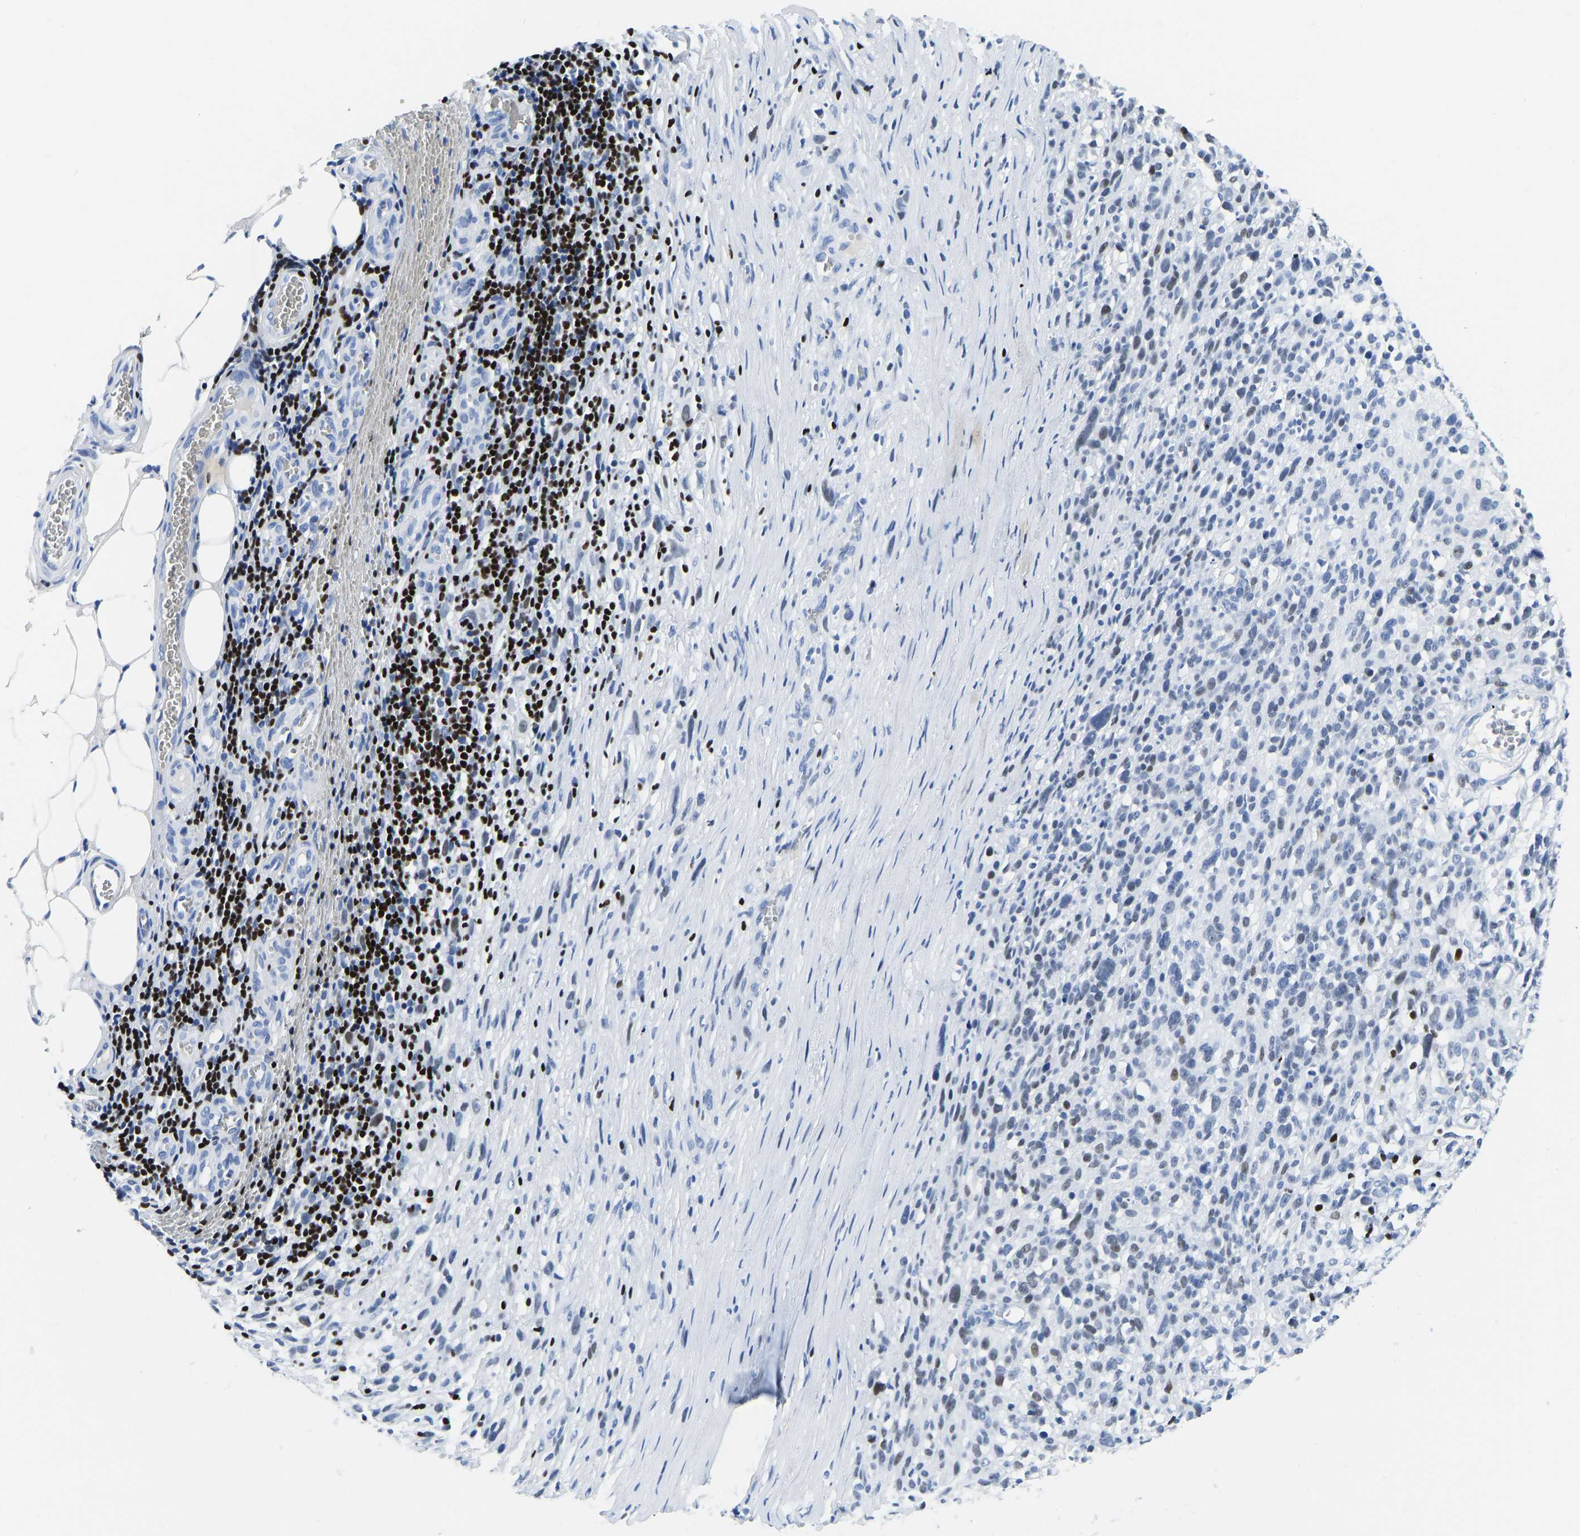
{"staining": {"intensity": "weak", "quantity": "<25%", "location": "nuclear"}, "tissue": "melanoma", "cell_type": "Tumor cells", "image_type": "cancer", "snomed": [{"axis": "morphology", "description": "Malignant melanoma, NOS"}, {"axis": "topography", "description": "Skin"}], "caption": "Immunohistochemical staining of human melanoma reveals no significant positivity in tumor cells.", "gene": "TCF7", "patient": {"sex": "female", "age": 55}}